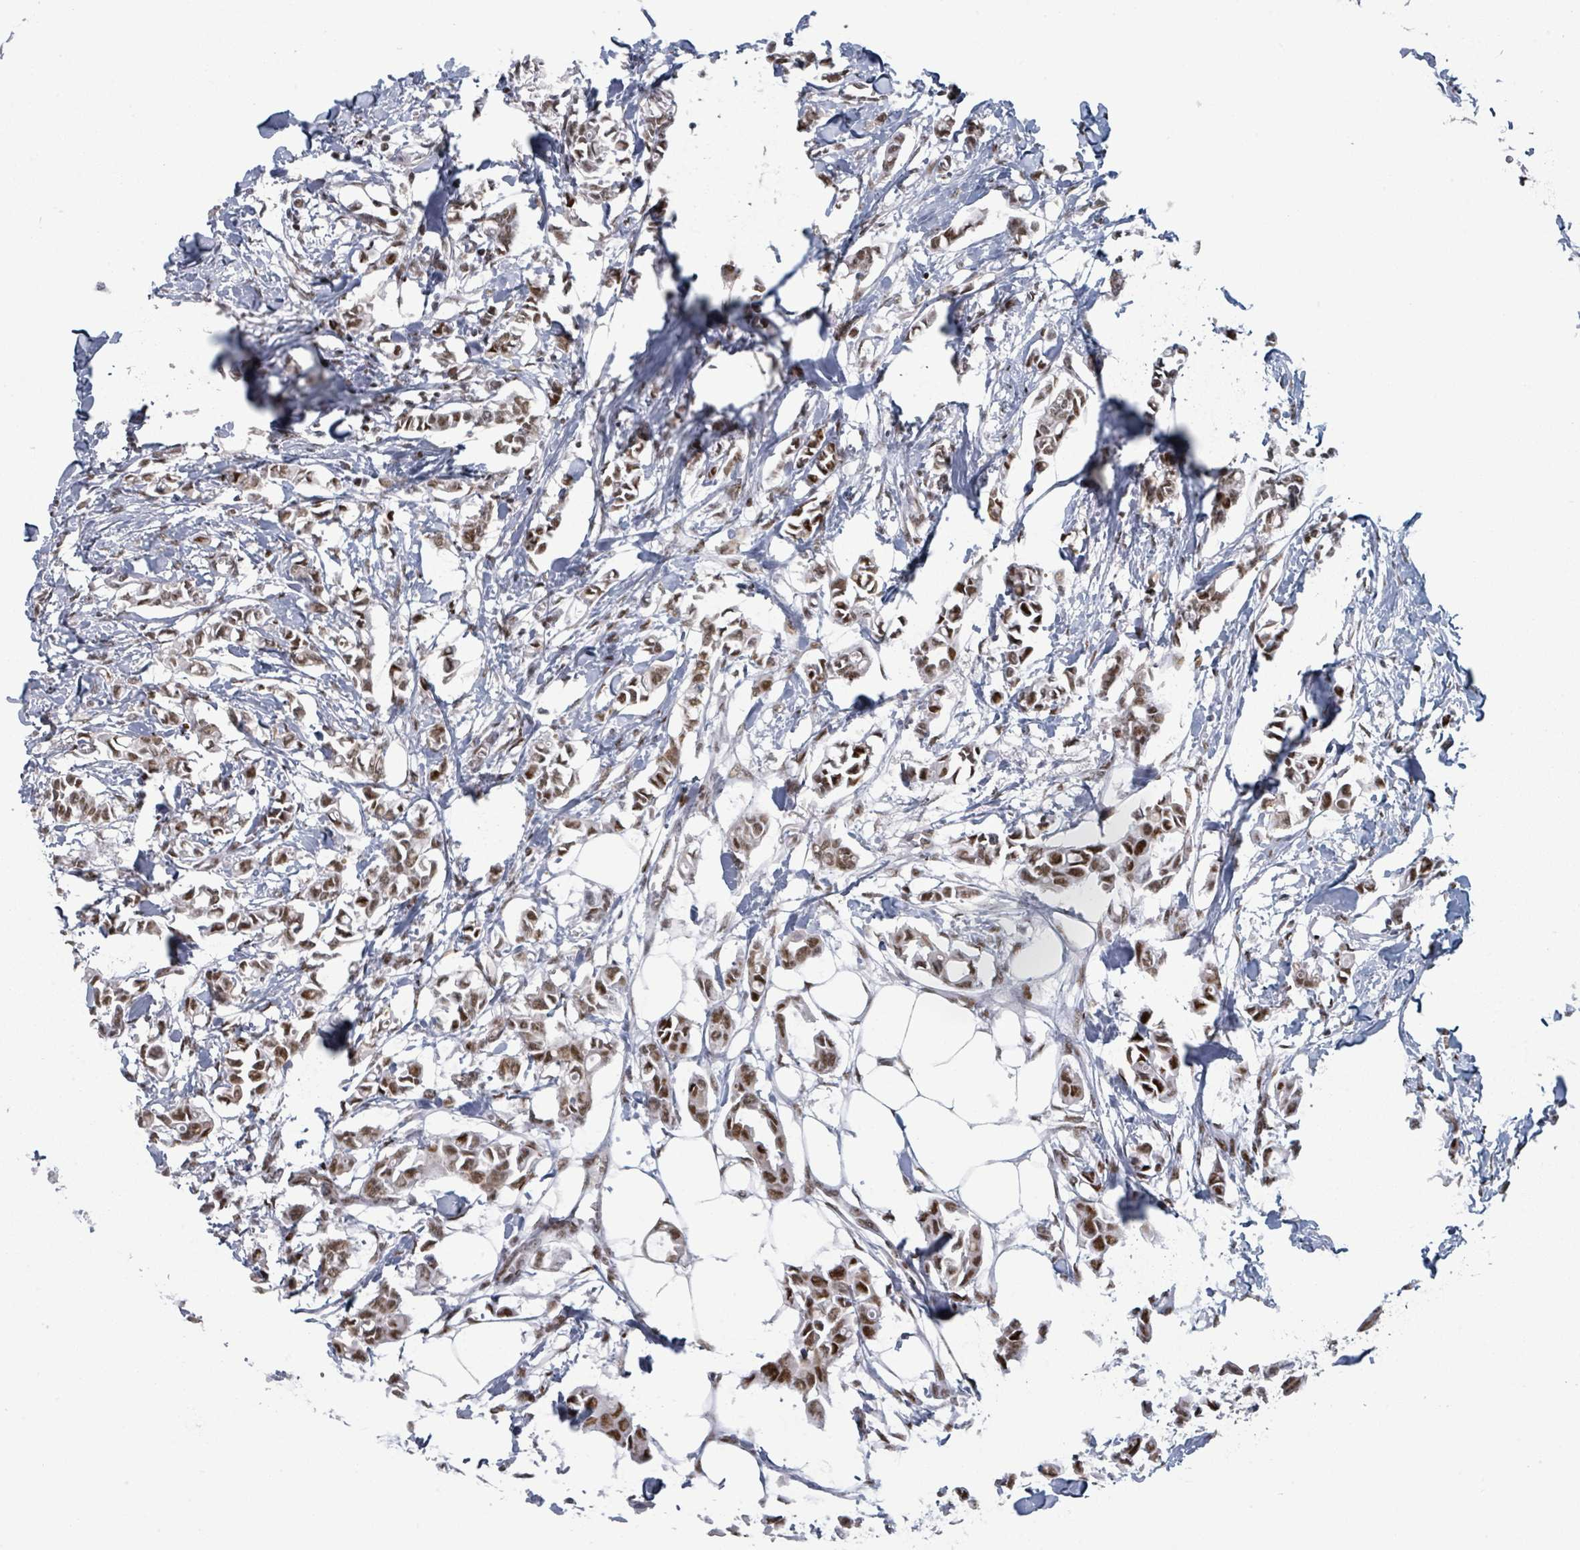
{"staining": {"intensity": "moderate", "quantity": ">75%", "location": "nuclear"}, "tissue": "breast cancer", "cell_type": "Tumor cells", "image_type": "cancer", "snomed": [{"axis": "morphology", "description": "Duct carcinoma"}, {"axis": "topography", "description": "Breast"}], "caption": "Brown immunohistochemical staining in human breast cancer displays moderate nuclear expression in about >75% of tumor cells.", "gene": "DHX16", "patient": {"sex": "female", "age": 41}}